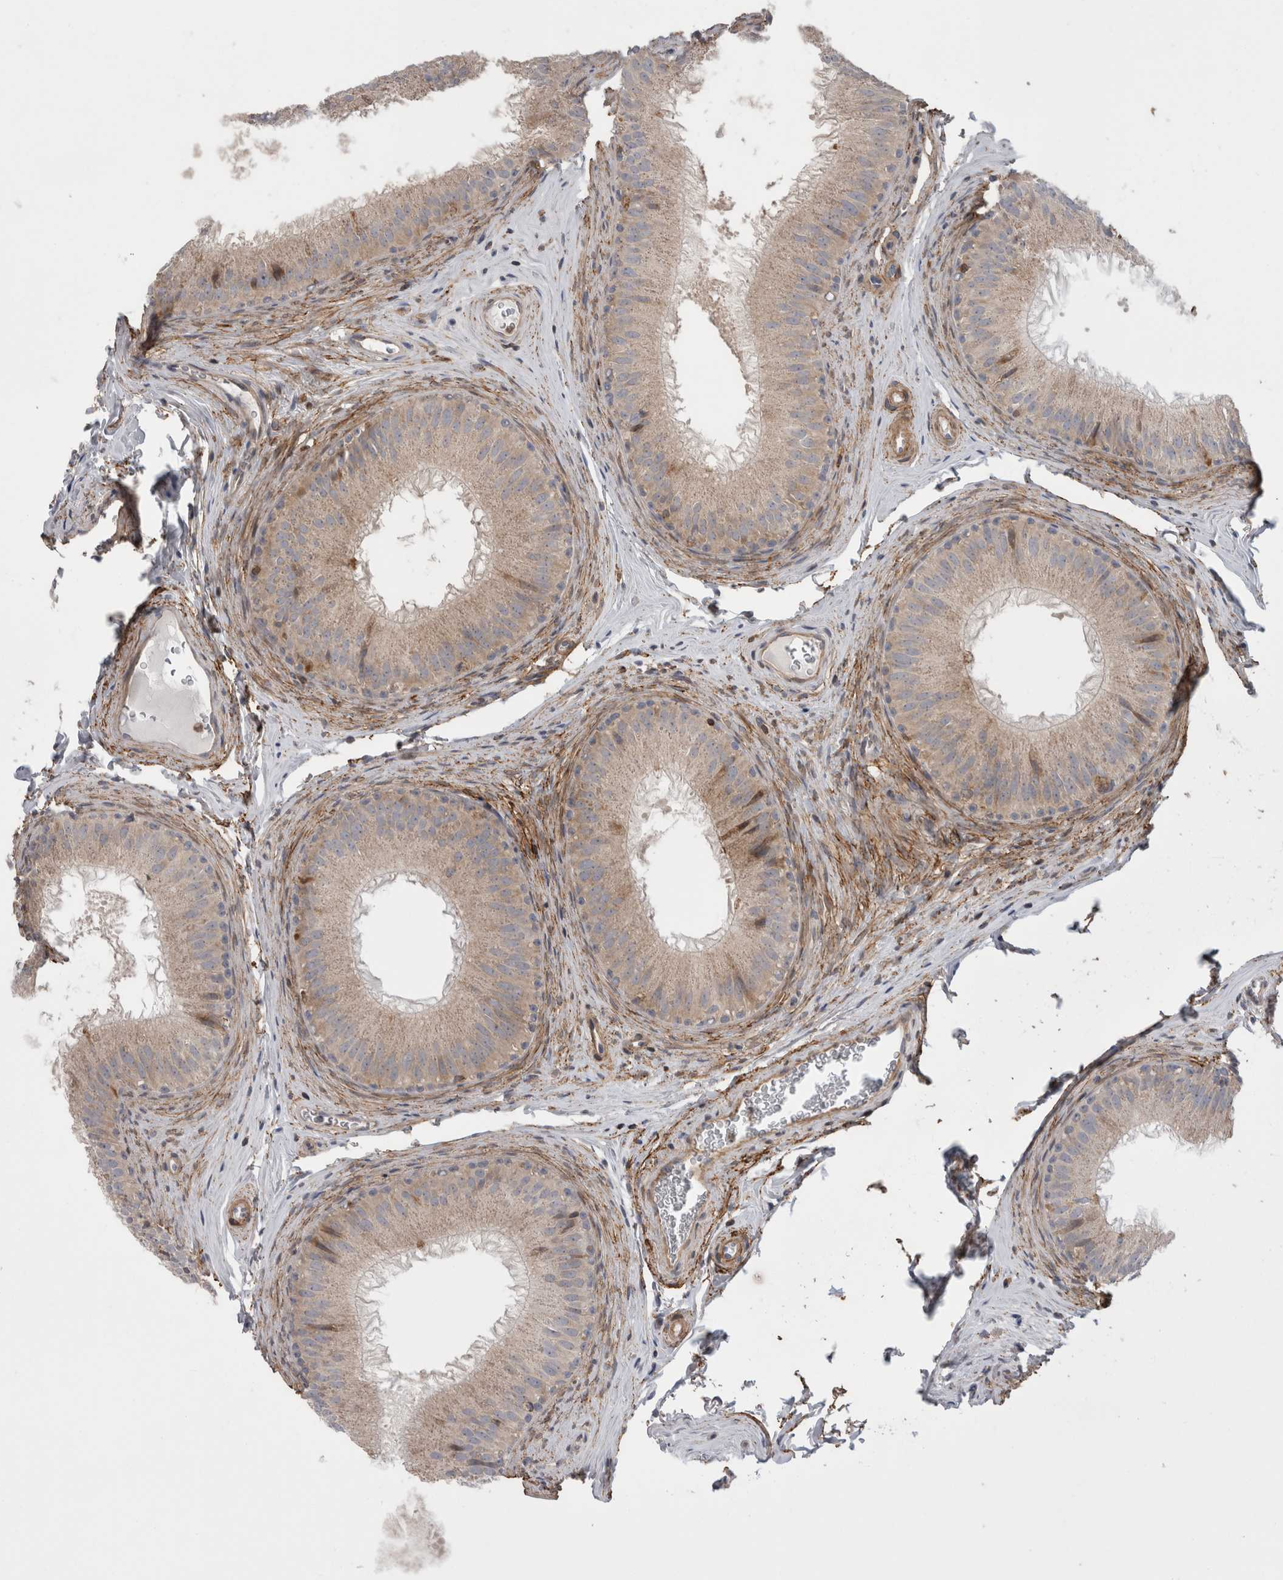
{"staining": {"intensity": "weak", "quantity": "25%-75%", "location": "cytoplasmic/membranous"}, "tissue": "epididymis", "cell_type": "Glandular cells", "image_type": "normal", "snomed": [{"axis": "morphology", "description": "Normal tissue, NOS"}, {"axis": "topography", "description": "Epididymis"}], "caption": "DAB immunohistochemical staining of normal epididymis displays weak cytoplasmic/membranous protein staining in about 25%-75% of glandular cells.", "gene": "DARS2", "patient": {"sex": "male", "age": 32}}